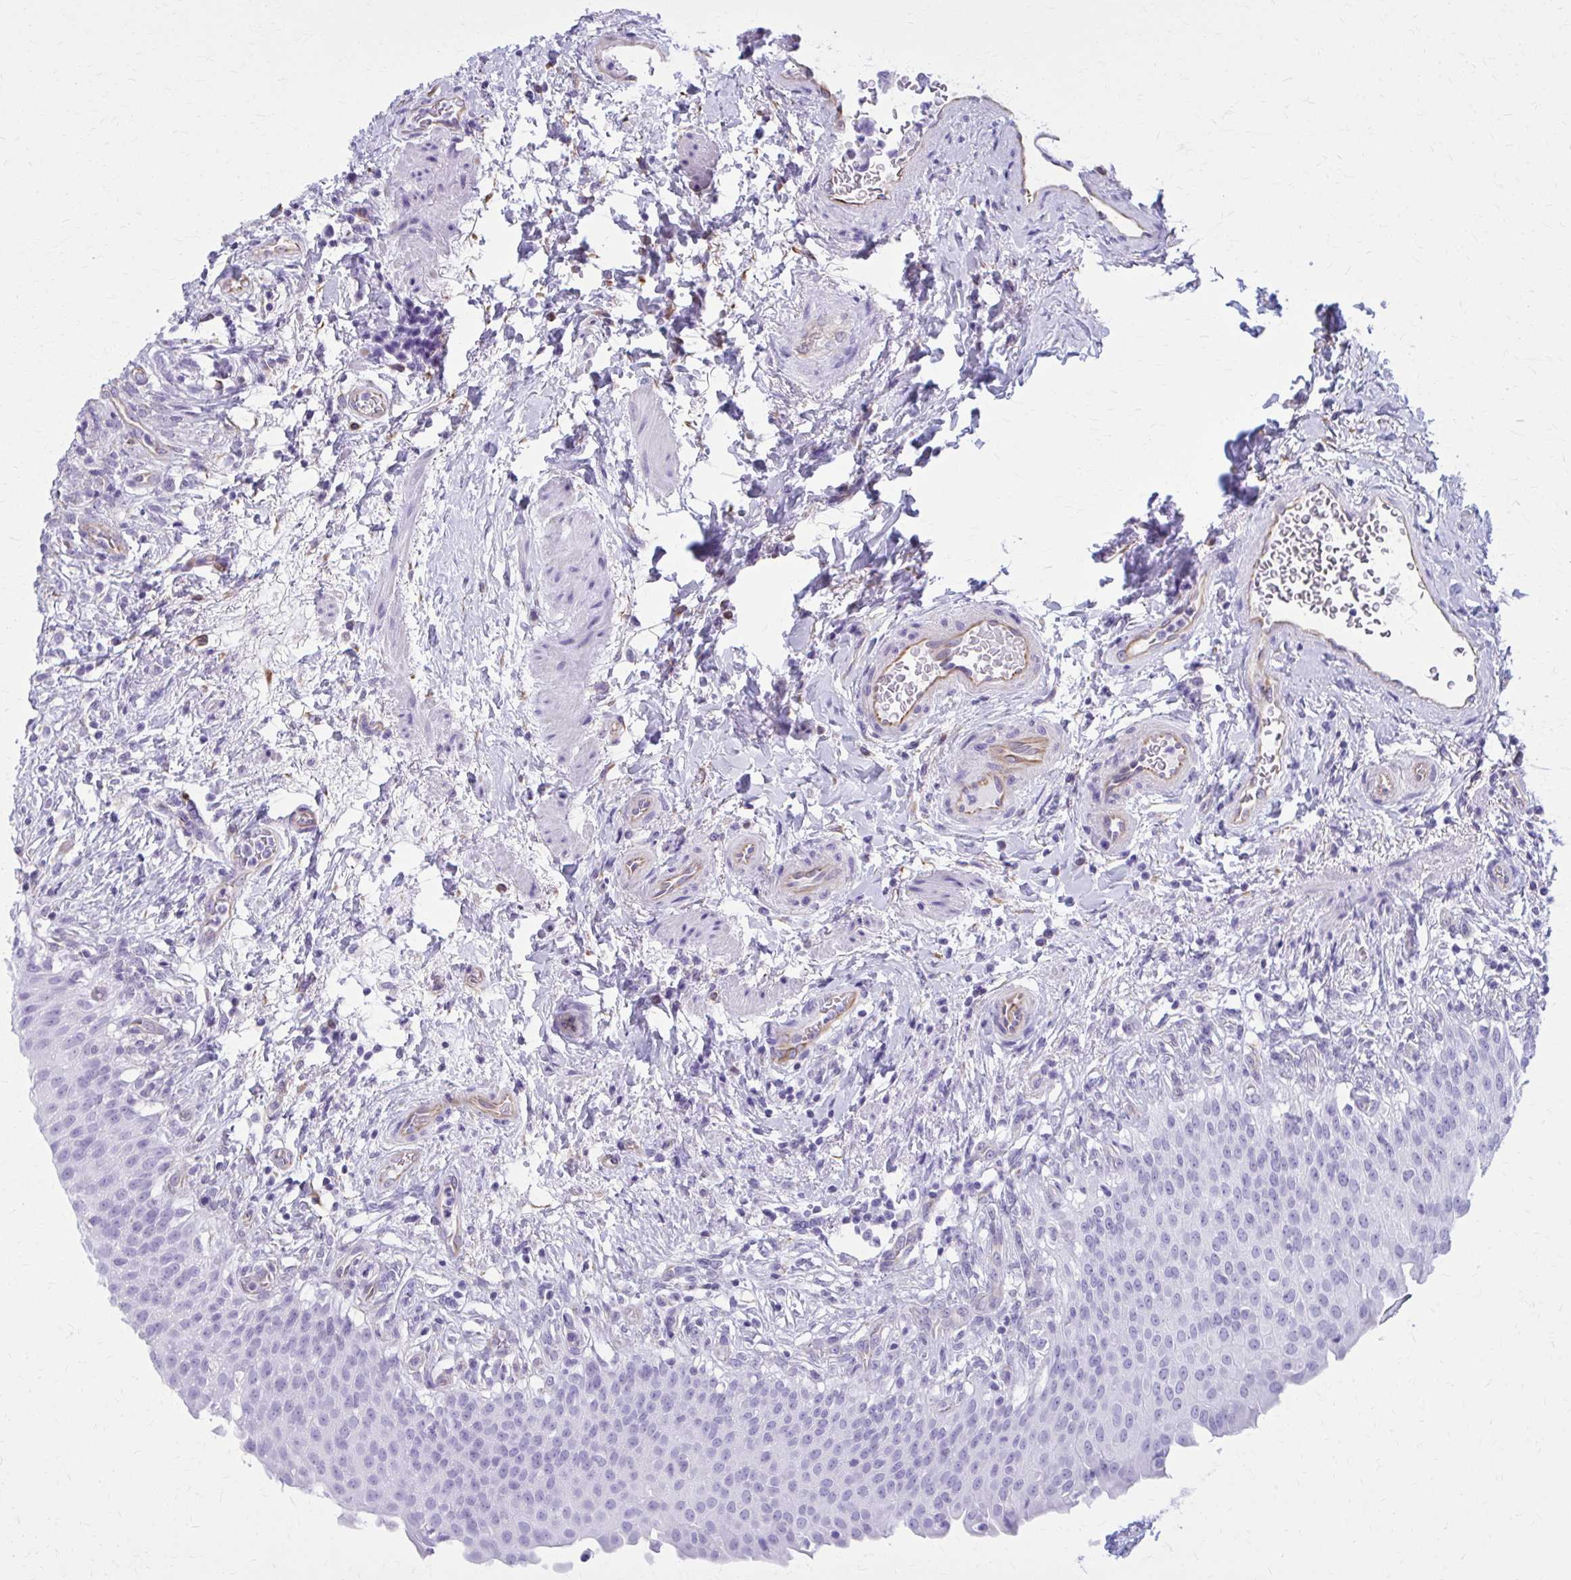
{"staining": {"intensity": "negative", "quantity": "none", "location": "none"}, "tissue": "urinary bladder", "cell_type": "Urothelial cells", "image_type": "normal", "snomed": [{"axis": "morphology", "description": "Normal tissue, NOS"}, {"axis": "topography", "description": "Urinary bladder"}, {"axis": "topography", "description": "Peripheral nerve tissue"}], "caption": "This histopathology image is of unremarkable urinary bladder stained with IHC to label a protein in brown with the nuclei are counter-stained blue. There is no staining in urothelial cells. (DAB (3,3'-diaminobenzidine) immunohistochemistry visualized using brightfield microscopy, high magnification).", "gene": "GFAP", "patient": {"sex": "female", "age": 60}}